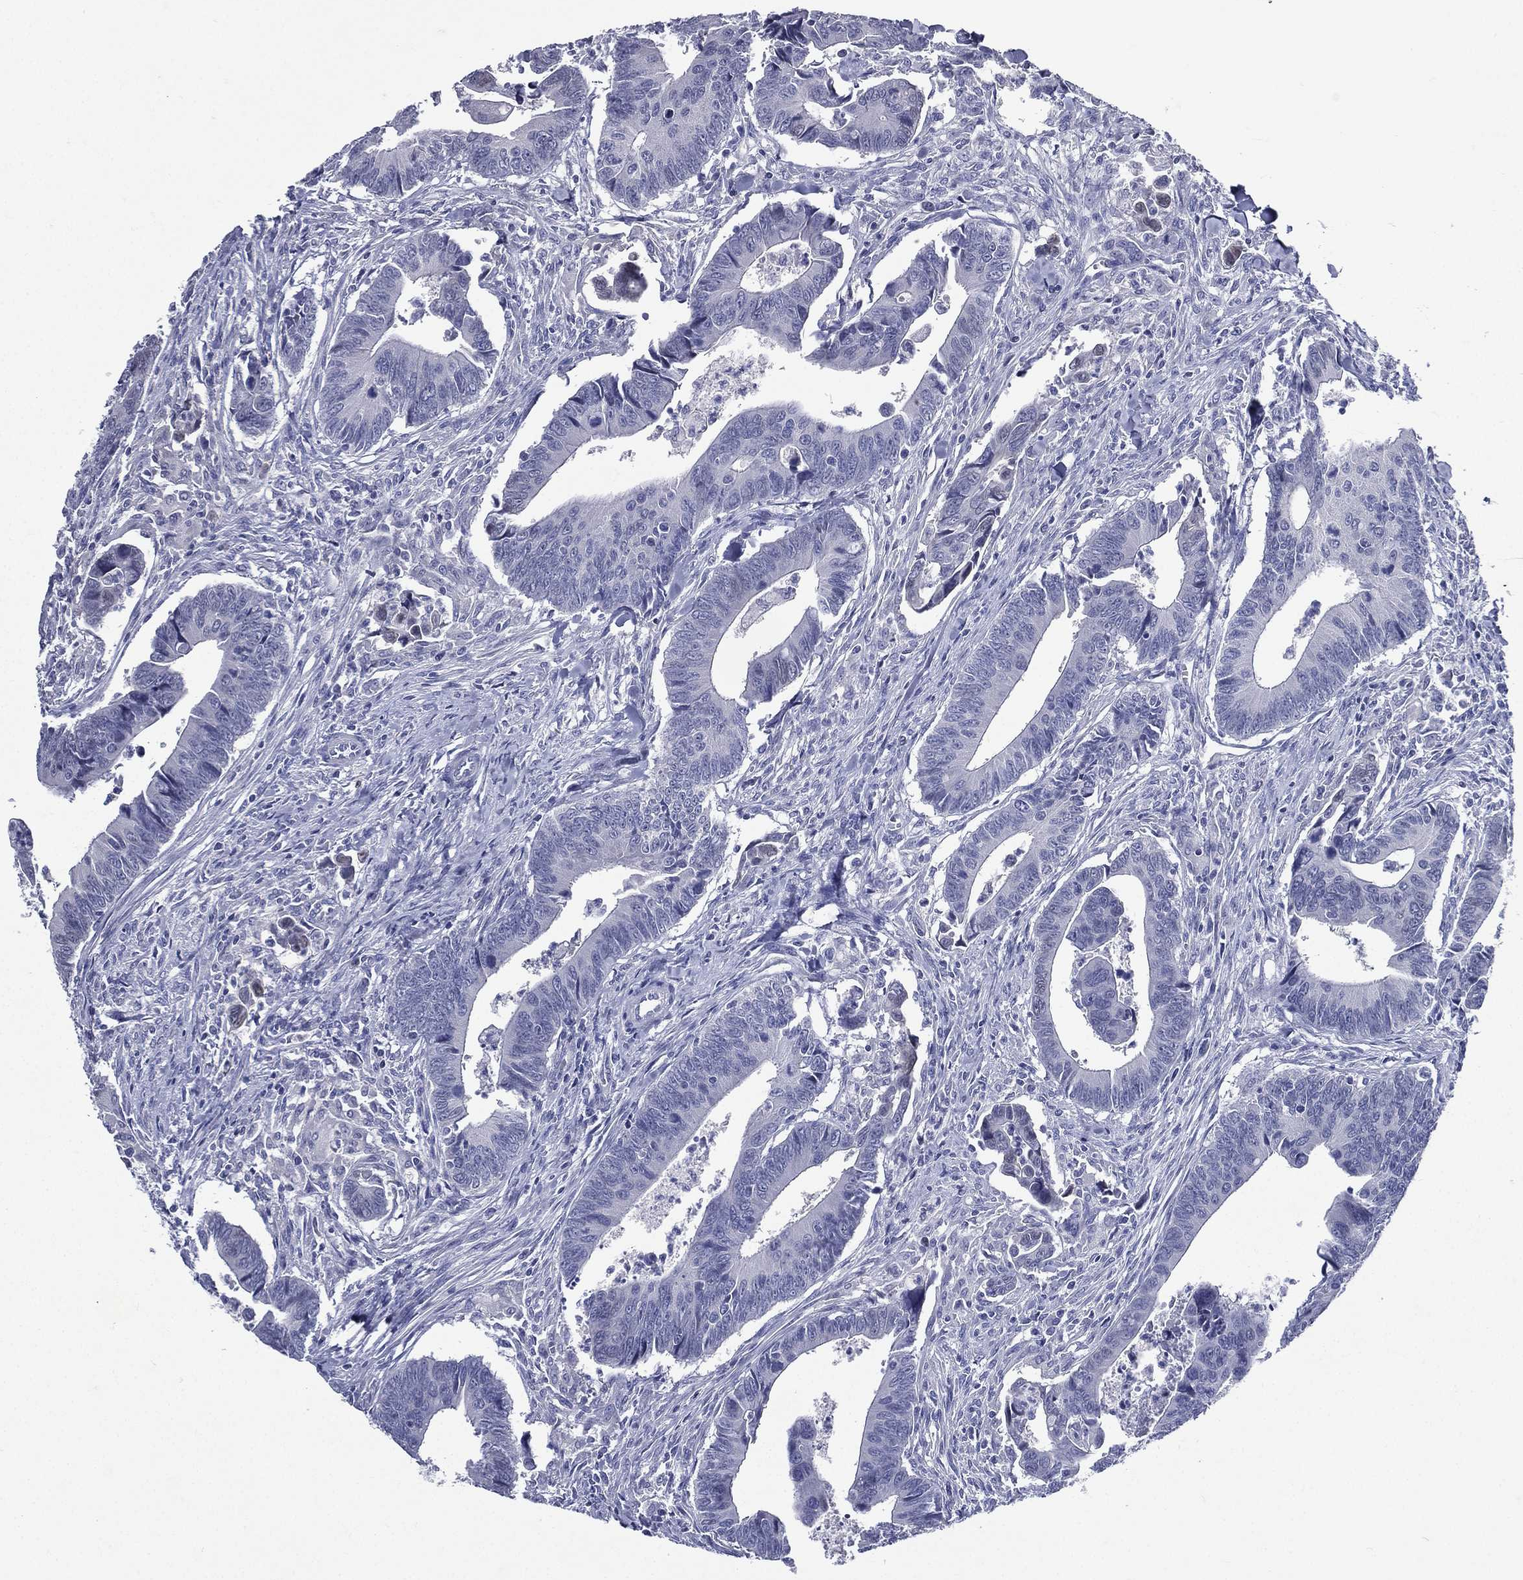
{"staining": {"intensity": "negative", "quantity": "none", "location": "none"}, "tissue": "colorectal cancer", "cell_type": "Tumor cells", "image_type": "cancer", "snomed": [{"axis": "morphology", "description": "Adenocarcinoma, NOS"}, {"axis": "topography", "description": "Rectum"}], "caption": "Micrograph shows no protein staining in tumor cells of colorectal cancer (adenocarcinoma) tissue.", "gene": "TGM1", "patient": {"sex": "male", "age": 67}}